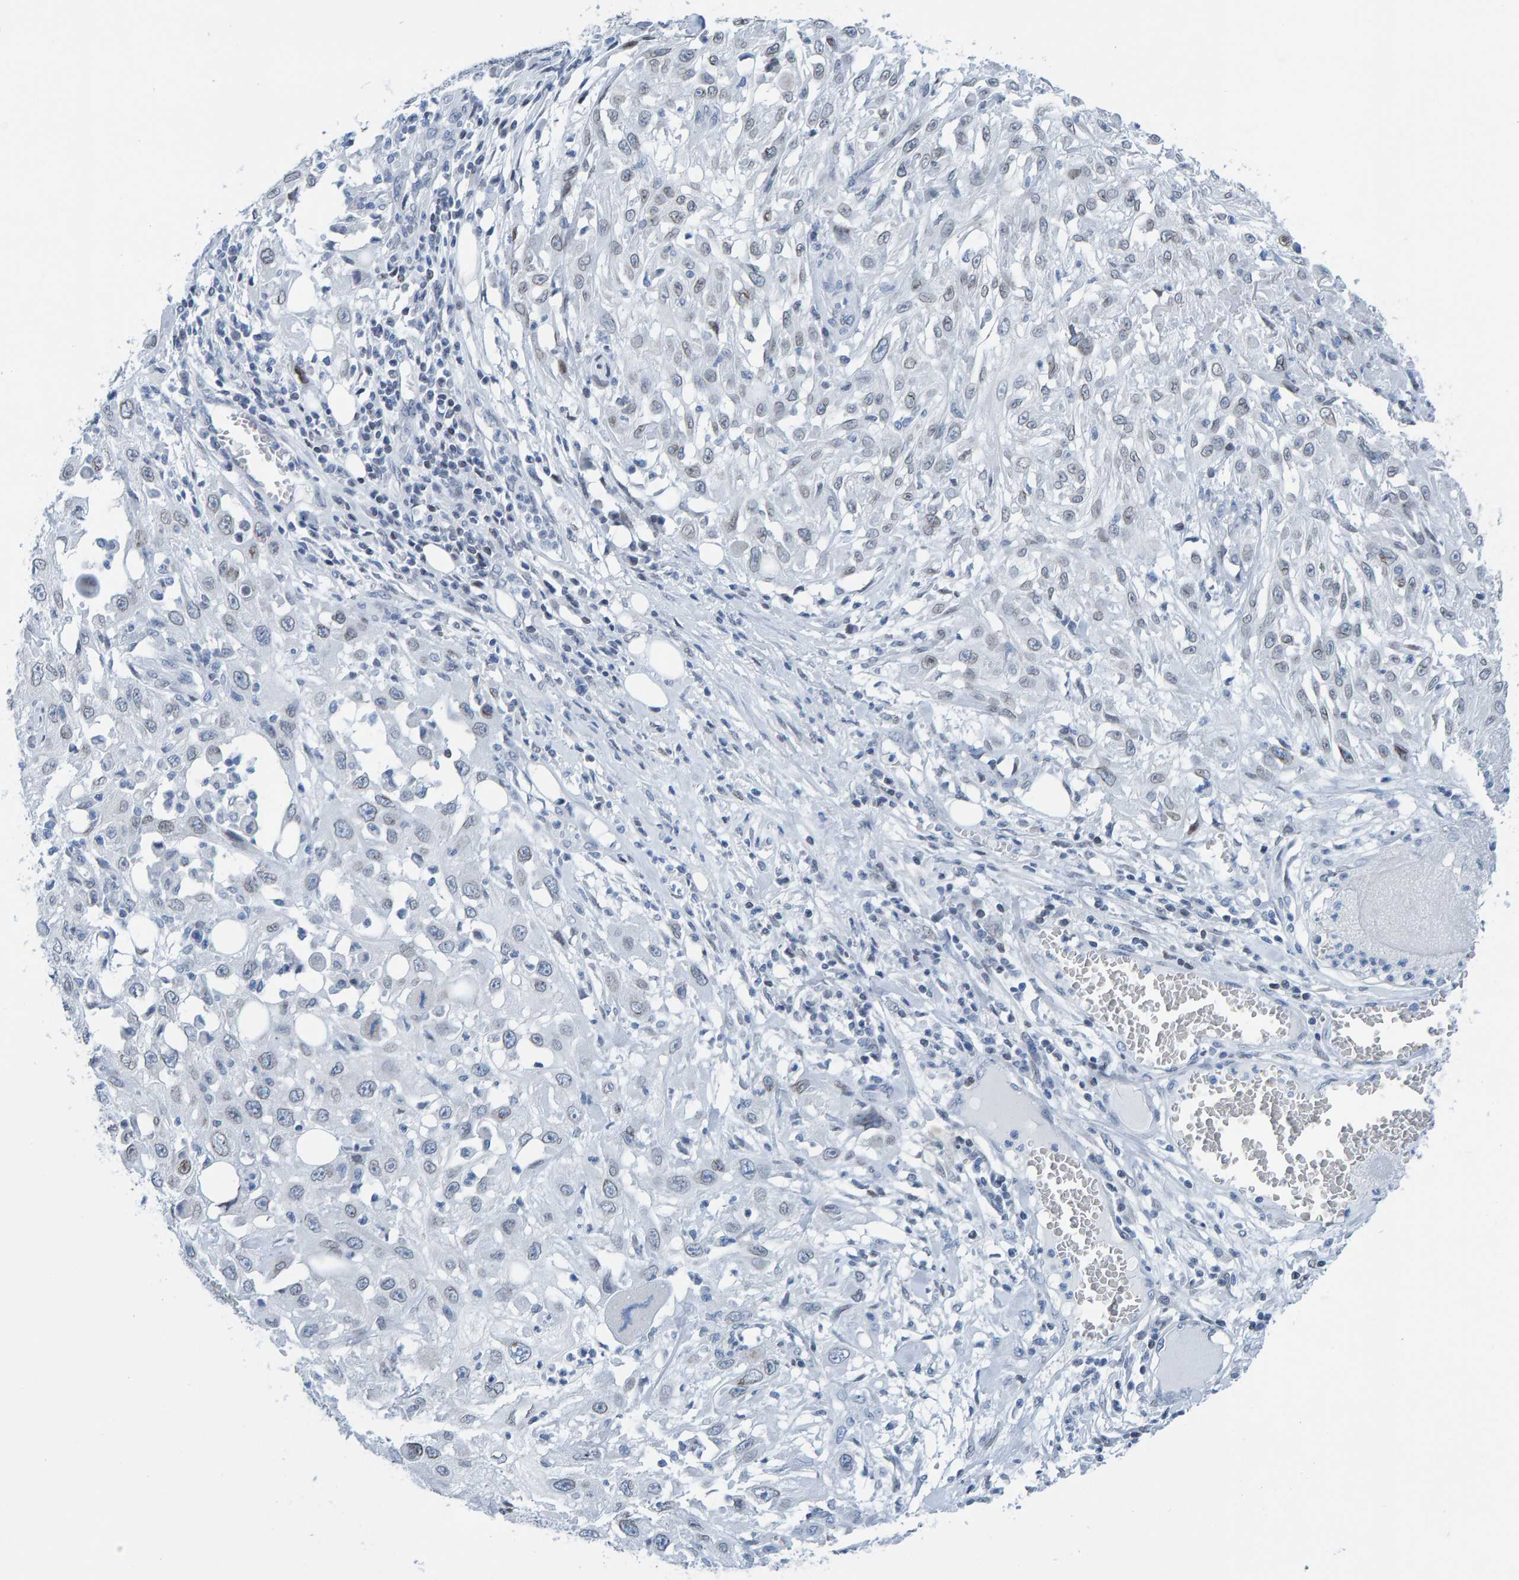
{"staining": {"intensity": "weak", "quantity": "25%-75%", "location": "cytoplasmic/membranous,nuclear"}, "tissue": "skin cancer", "cell_type": "Tumor cells", "image_type": "cancer", "snomed": [{"axis": "morphology", "description": "Squamous cell carcinoma, NOS"}, {"axis": "topography", "description": "Skin"}], "caption": "Tumor cells reveal low levels of weak cytoplasmic/membranous and nuclear positivity in about 25%-75% of cells in skin cancer.", "gene": "LMNB2", "patient": {"sex": "male", "age": 75}}